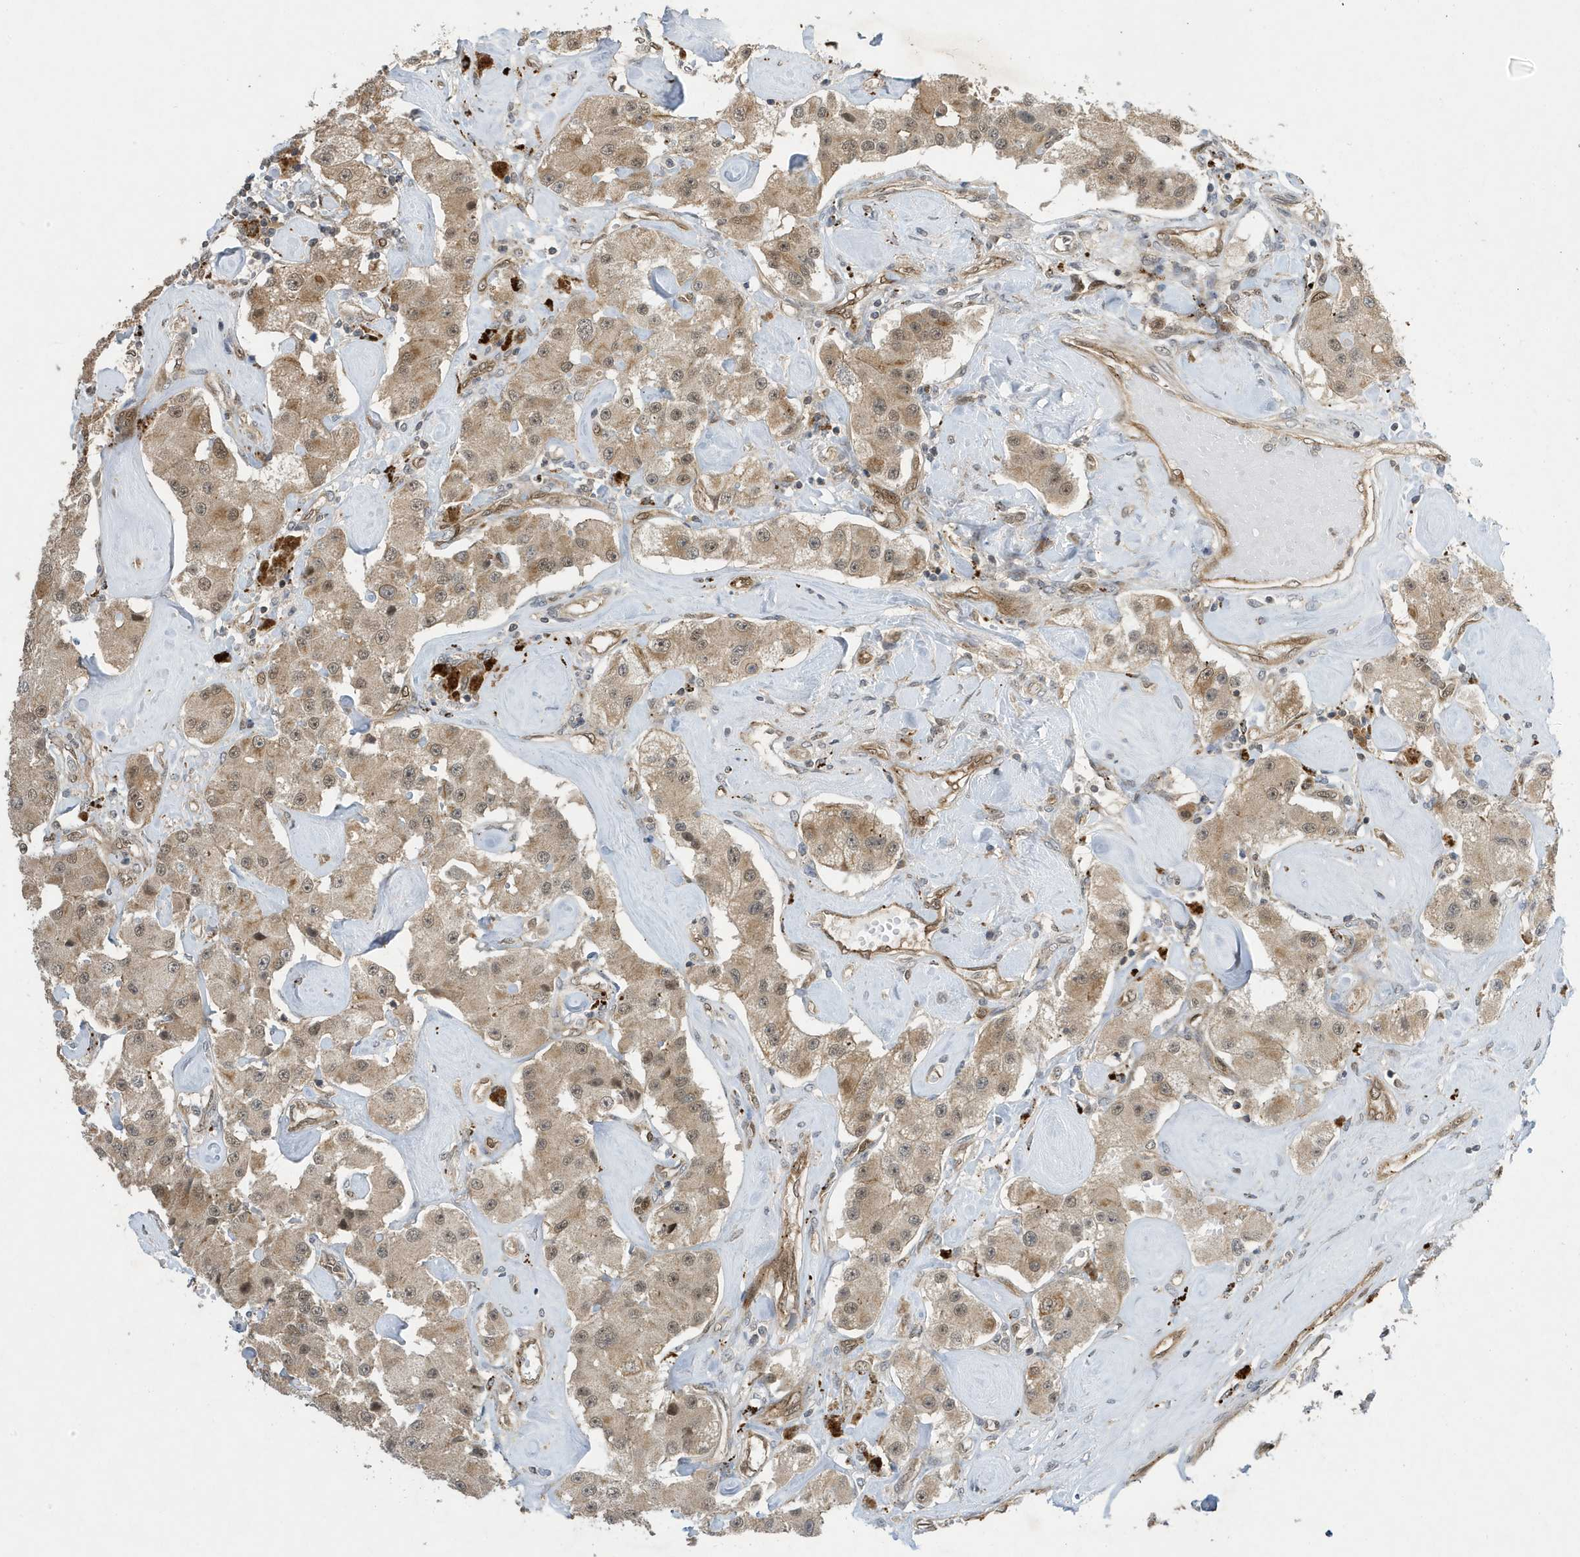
{"staining": {"intensity": "weak", "quantity": ">75%", "location": "cytoplasmic/membranous,nuclear"}, "tissue": "carcinoid", "cell_type": "Tumor cells", "image_type": "cancer", "snomed": [{"axis": "morphology", "description": "Carcinoid, malignant, NOS"}, {"axis": "topography", "description": "Pancreas"}], "caption": "An IHC photomicrograph of tumor tissue is shown. Protein staining in brown highlights weak cytoplasmic/membranous and nuclear positivity in carcinoid (malignant) within tumor cells.", "gene": "NCOA7", "patient": {"sex": "male", "age": 41}}